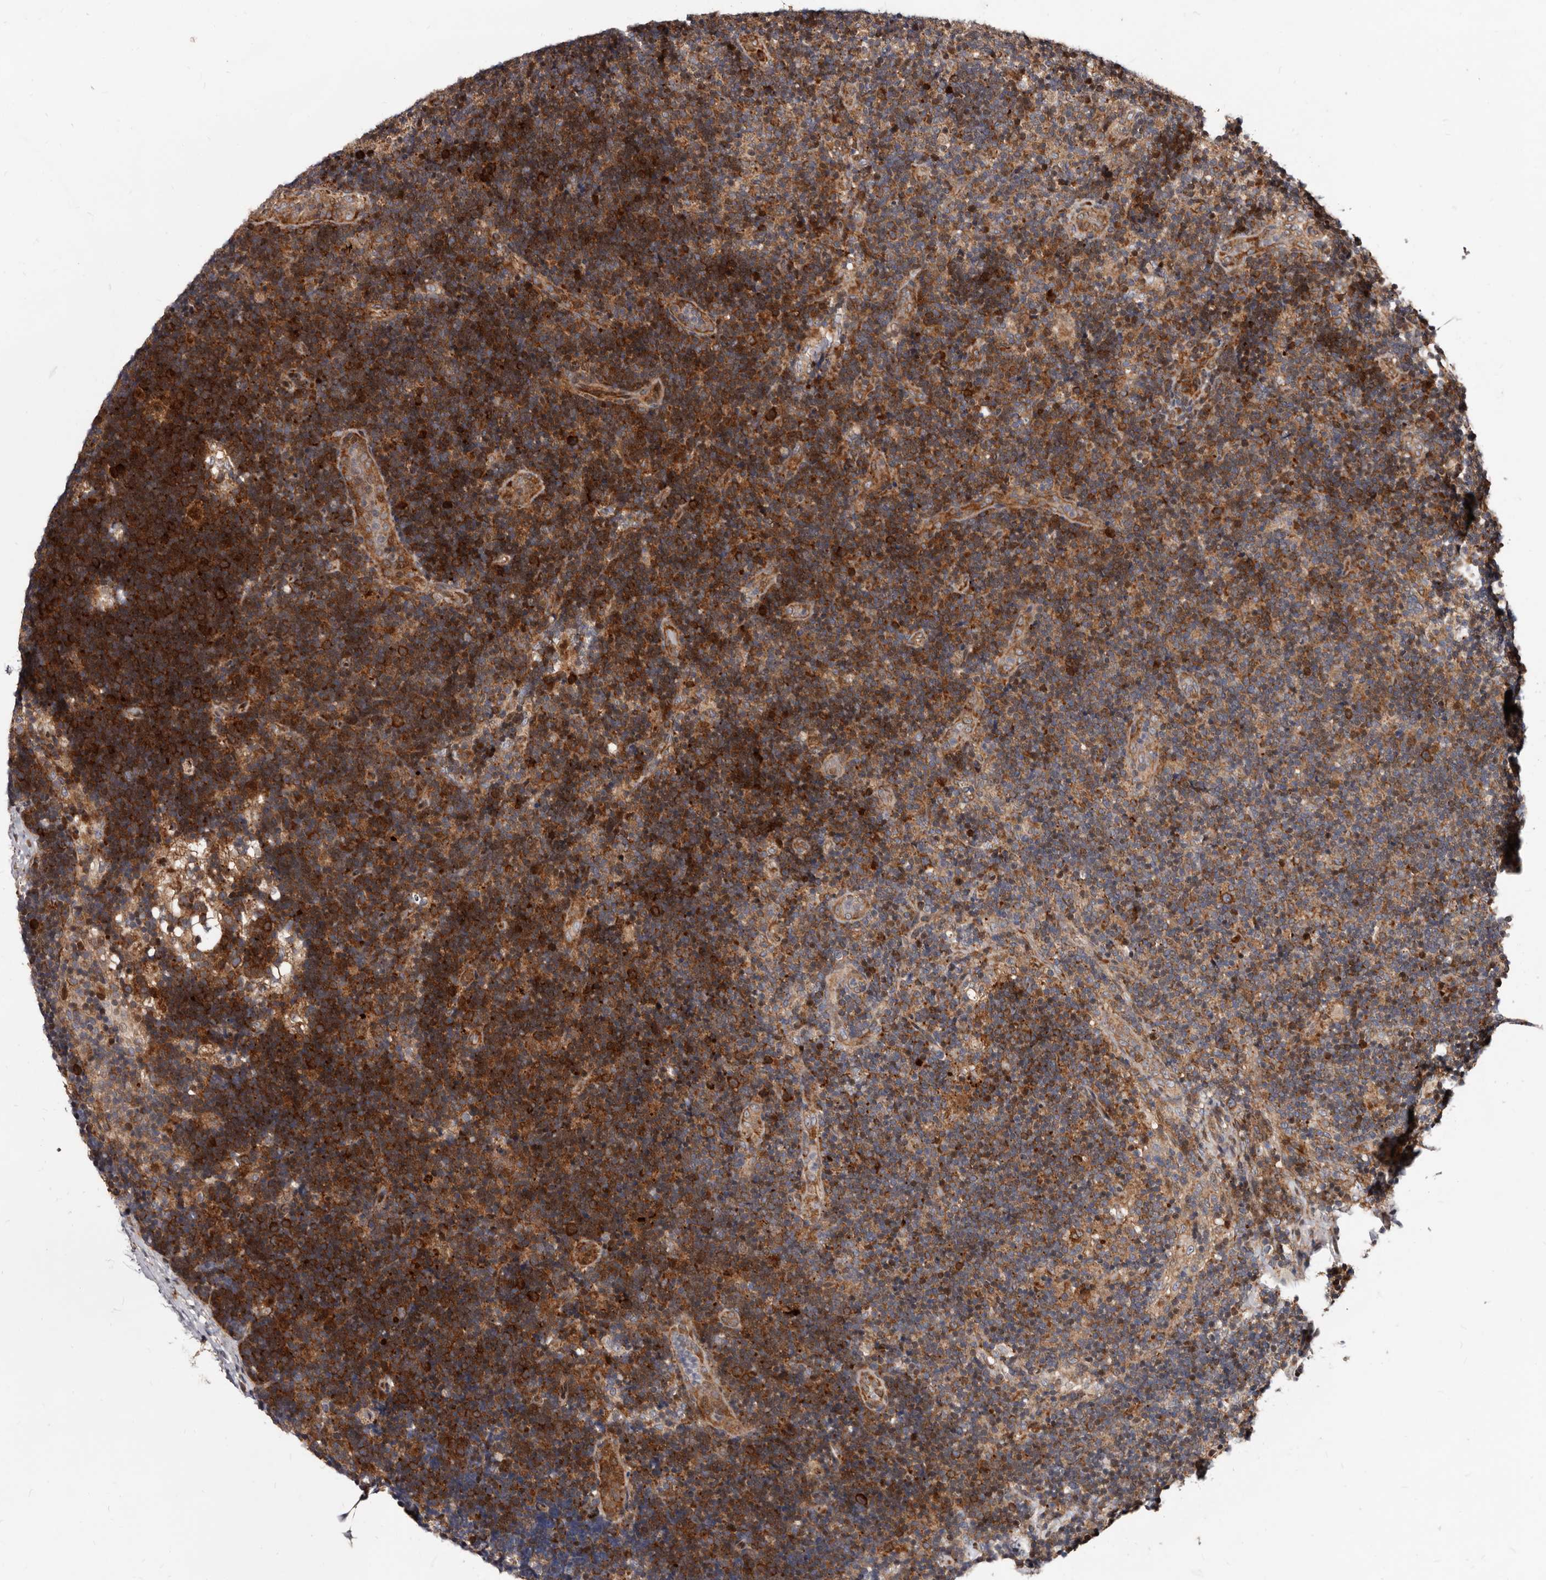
{"staining": {"intensity": "moderate", "quantity": ">75%", "location": "cytoplasmic/membranous"}, "tissue": "lymph node", "cell_type": "Germinal center cells", "image_type": "normal", "snomed": [{"axis": "morphology", "description": "Normal tissue, NOS"}, {"axis": "topography", "description": "Lymph node"}], "caption": "Immunohistochemistry (IHC) of benign human lymph node demonstrates medium levels of moderate cytoplasmic/membranous staining in about >75% of germinal center cells.", "gene": "WEE2", "patient": {"sex": "female", "age": 22}}